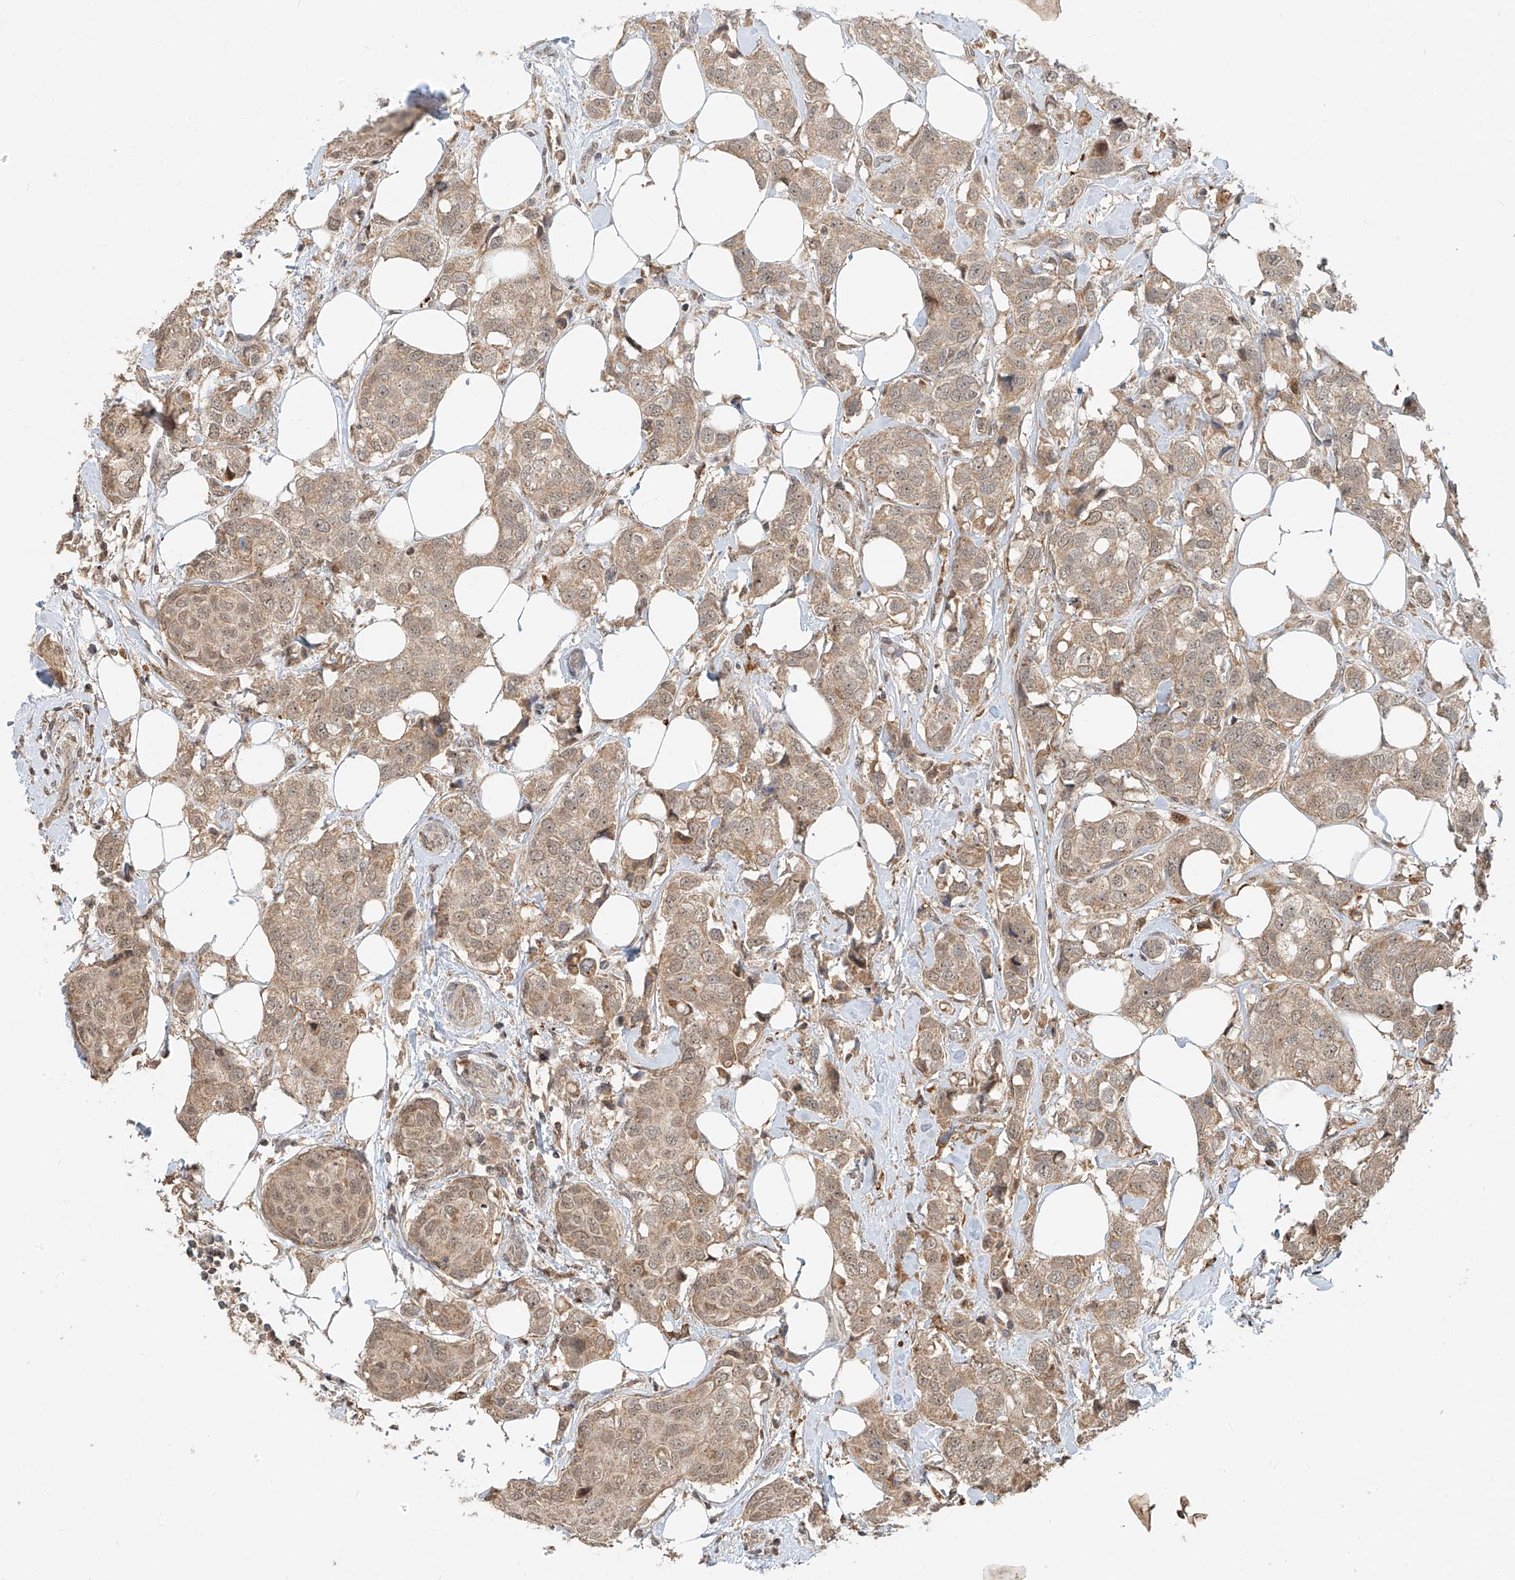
{"staining": {"intensity": "weak", "quantity": "25%-75%", "location": "cytoplasmic/membranous,nuclear"}, "tissue": "breast cancer", "cell_type": "Tumor cells", "image_type": "cancer", "snomed": [{"axis": "morphology", "description": "Duct carcinoma"}, {"axis": "topography", "description": "Breast"}], "caption": "Protein expression analysis of breast cancer shows weak cytoplasmic/membranous and nuclear staining in approximately 25%-75% of tumor cells.", "gene": "SYTL3", "patient": {"sex": "female", "age": 80}}